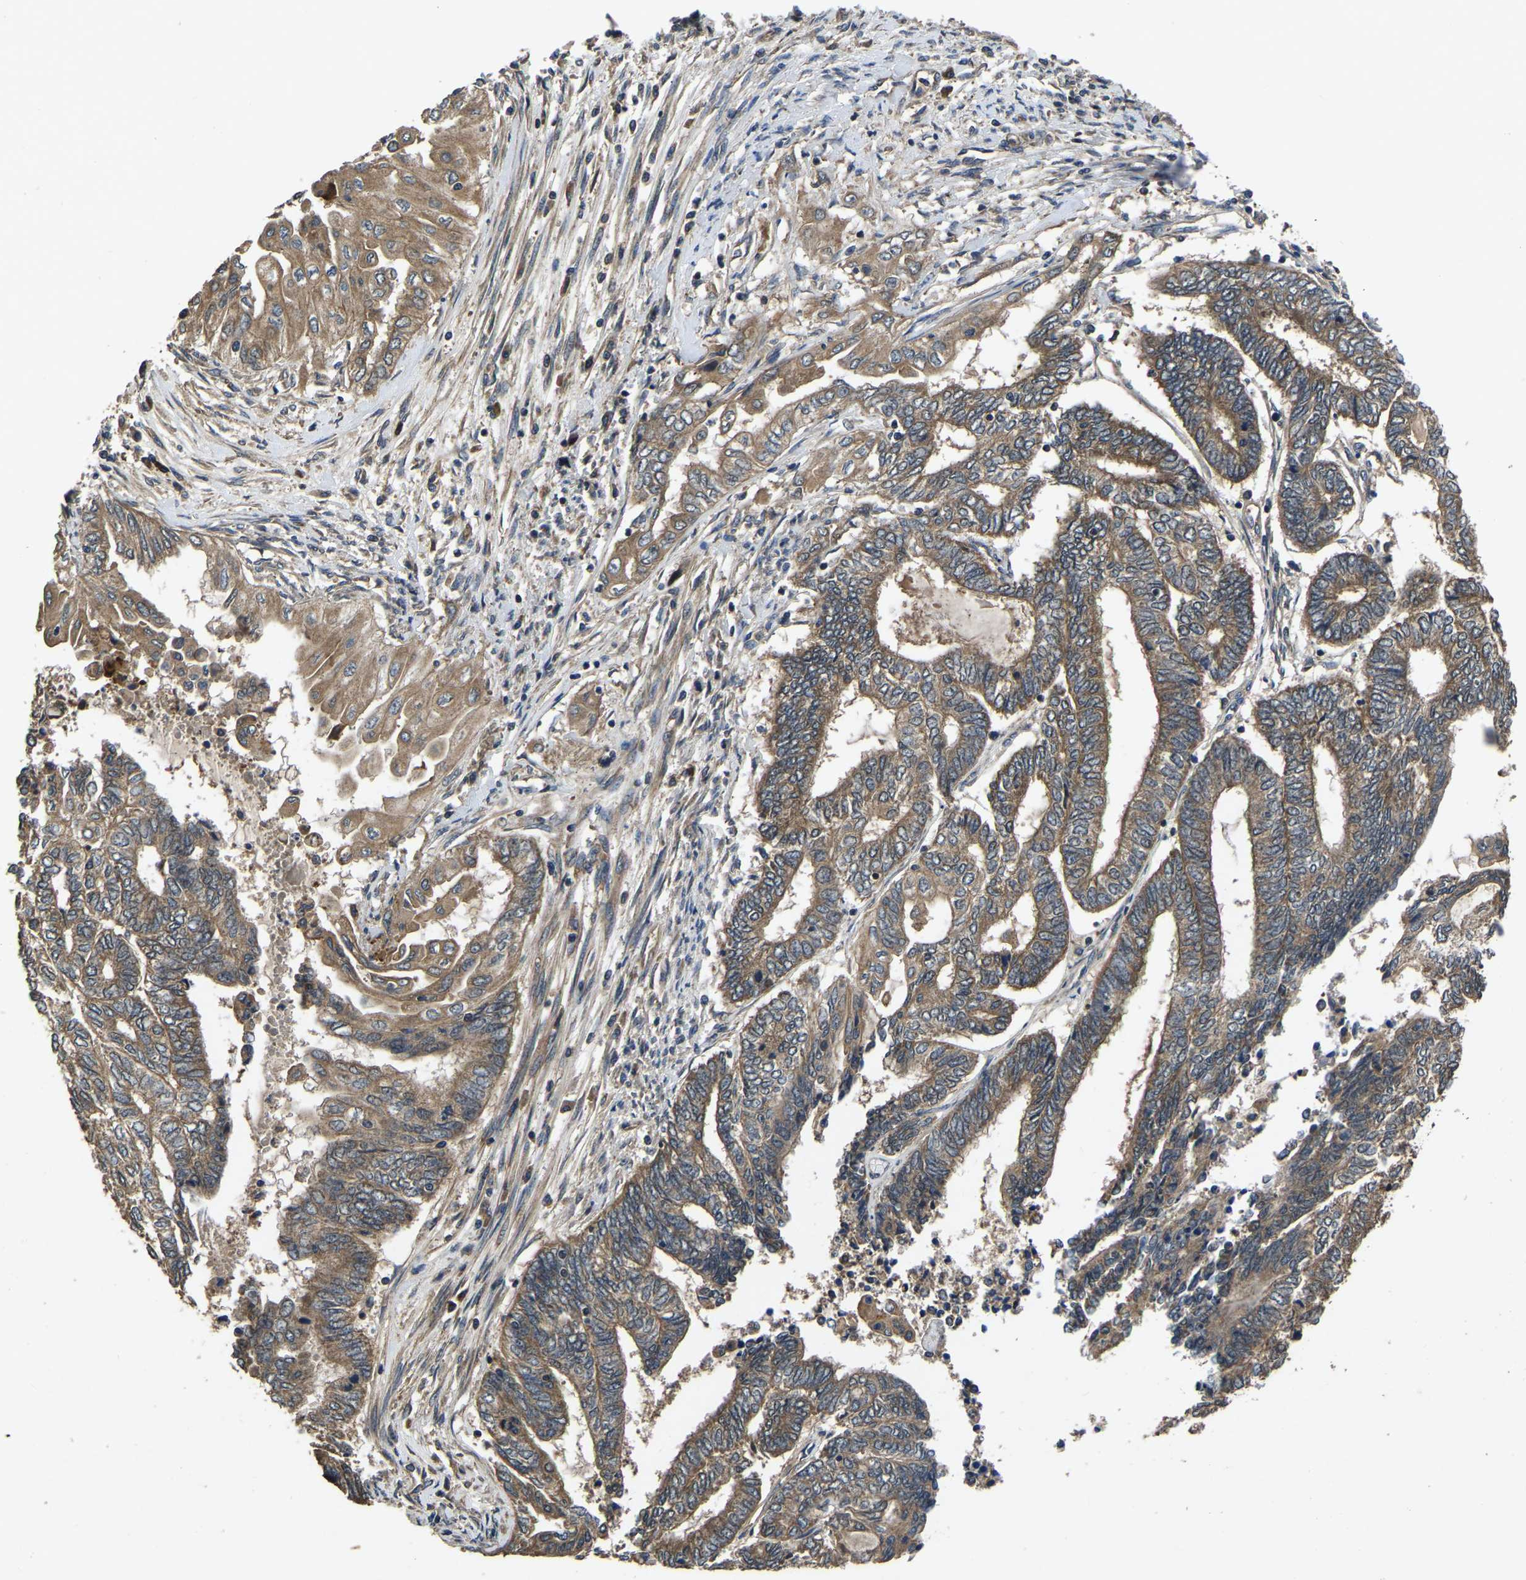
{"staining": {"intensity": "moderate", "quantity": ">75%", "location": "cytoplasmic/membranous"}, "tissue": "endometrial cancer", "cell_type": "Tumor cells", "image_type": "cancer", "snomed": [{"axis": "morphology", "description": "Adenocarcinoma, NOS"}, {"axis": "topography", "description": "Uterus"}, {"axis": "topography", "description": "Endometrium"}], "caption": "An immunohistochemistry (IHC) micrograph of neoplastic tissue is shown. Protein staining in brown shows moderate cytoplasmic/membranous positivity in endometrial cancer within tumor cells. Nuclei are stained in blue.", "gene": "CRYZL1", "patient": {"sex": "female", "age": 70}}